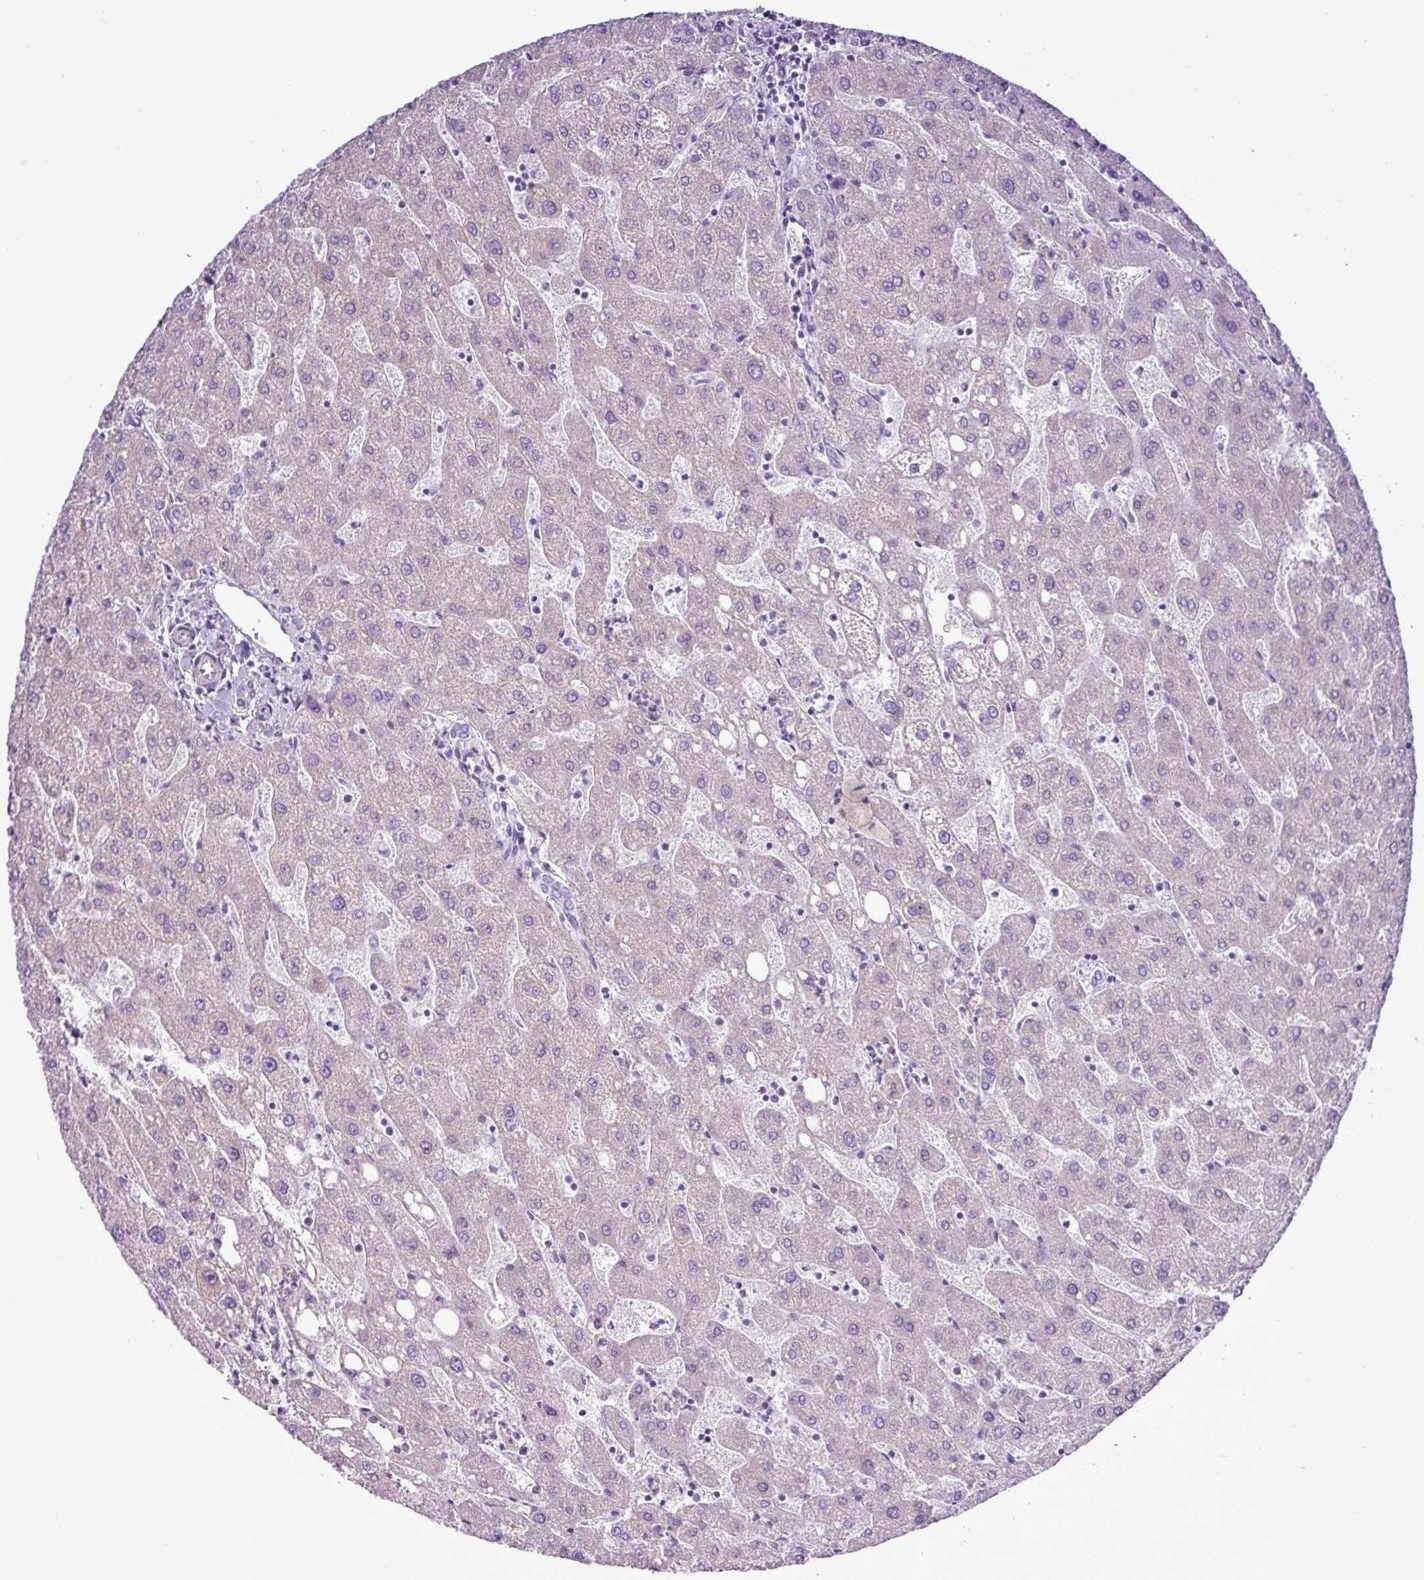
{"staining": {"intensity": "negative", "quantity": "none", "location": "none"}, "tissue": "liver", "cell_type": "Cholangiocytes", "image_type": "normal", "snomed": [{"axis": "morphology", "description": "Normal tissue, NOS"}, {"axis": "topography", "description": "Liver"}], "caption": "DAB (3,3'-diaminobenzidine) immunohistochemical staining of benign human liver displays no significant staining in cholangiocytes. (DAB immunohistochemistry (IHC), high magnification).", "gene": "ALDH3A1", "patient": {"sex": "male", "age": 67}}